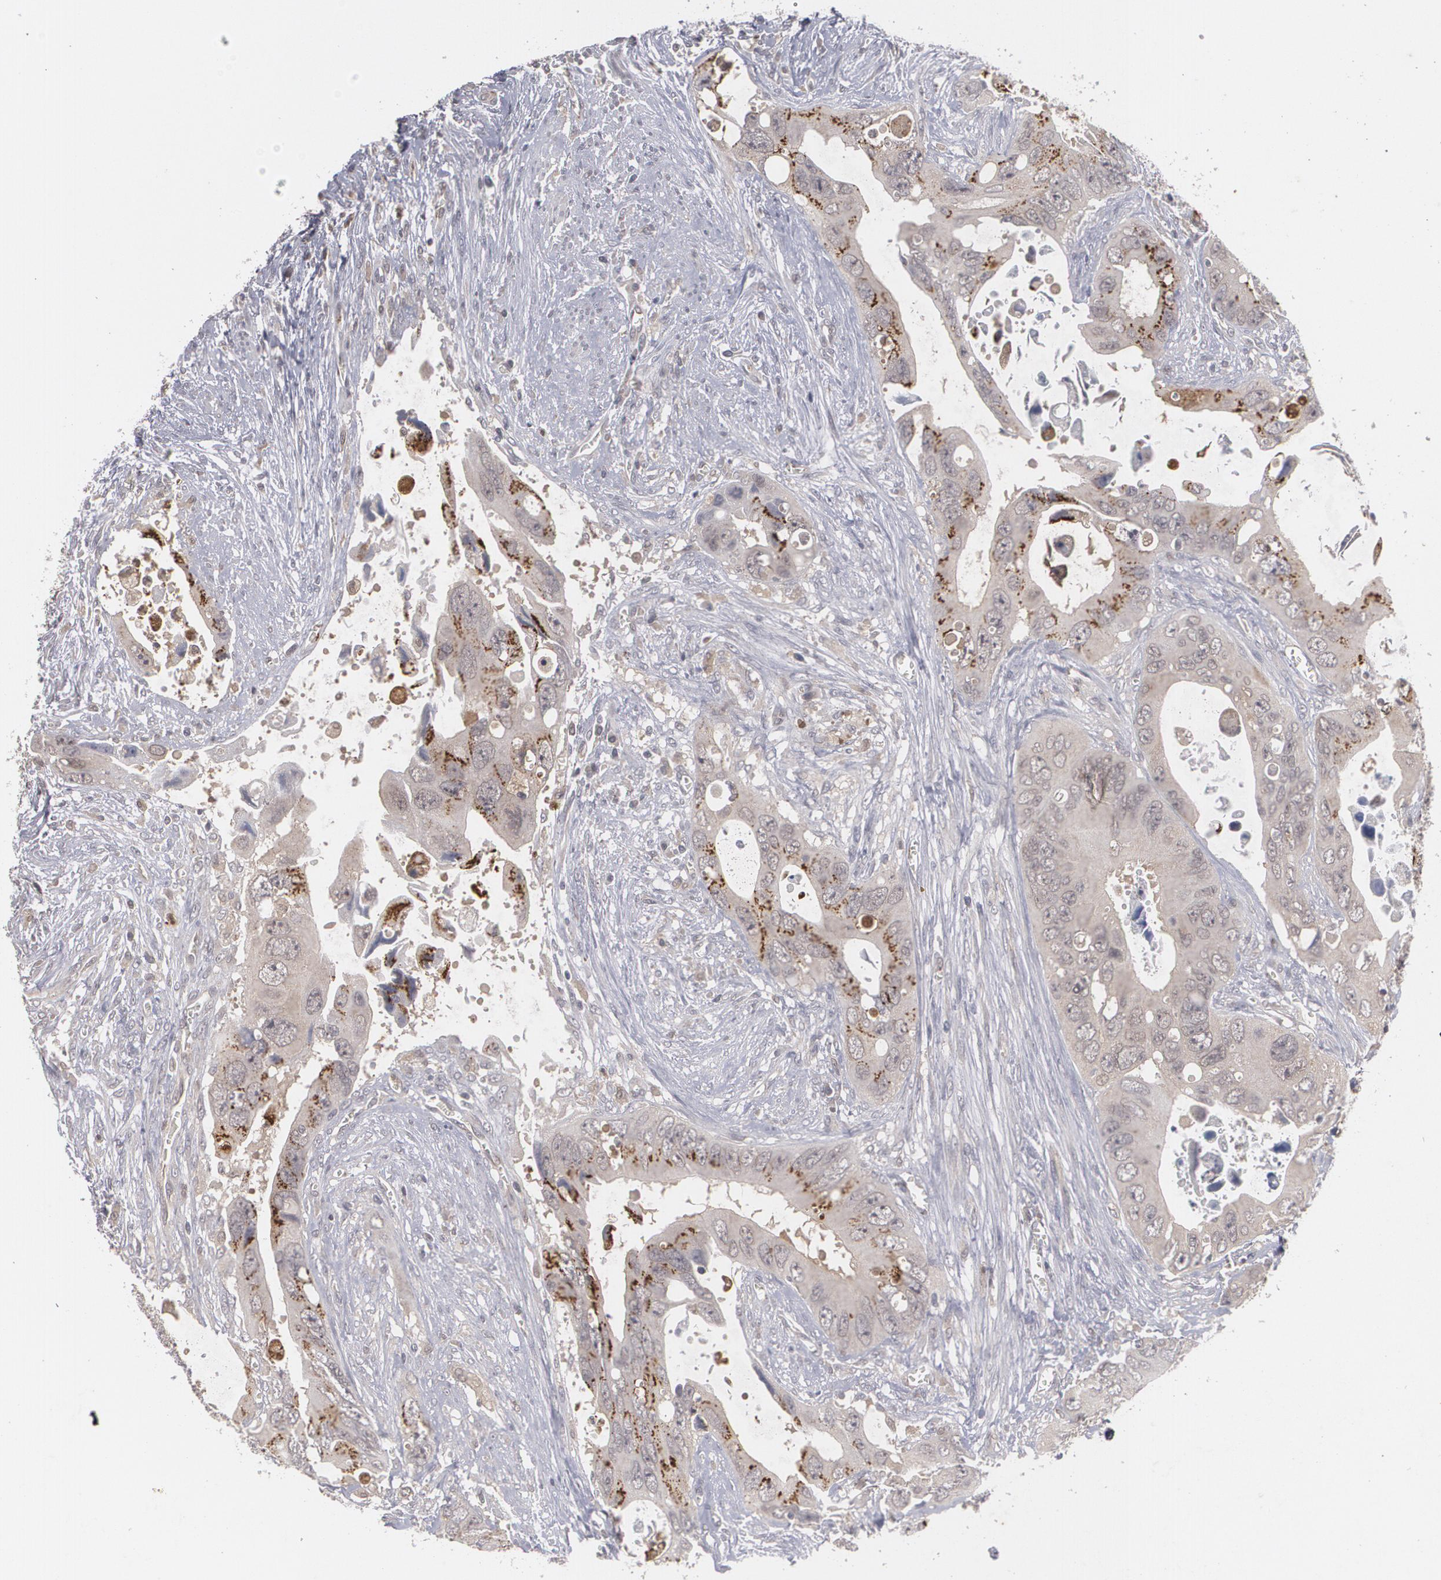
{"staining": {"intensity": "strong", "quantity": "25%-75%", "location": "cytoplasmic/membranous"}, "tissue": "colorectal cancer", "cell_type": "Tumor cells", "image_type": "cancer", "snomed": [{"axis": "morphology", "description": "Adenocarcinoma, NOS"}, {"axis": "topography", "description": "Rectum"}], "caption": "Colorectal cancer (adenocarcinoma) tissue exhibits strong cytoplasmic/membranous staining in approximately 25%-75% of tumor cells", "gene": "HTT", "patient": {"sex": "male", "age": 70}}